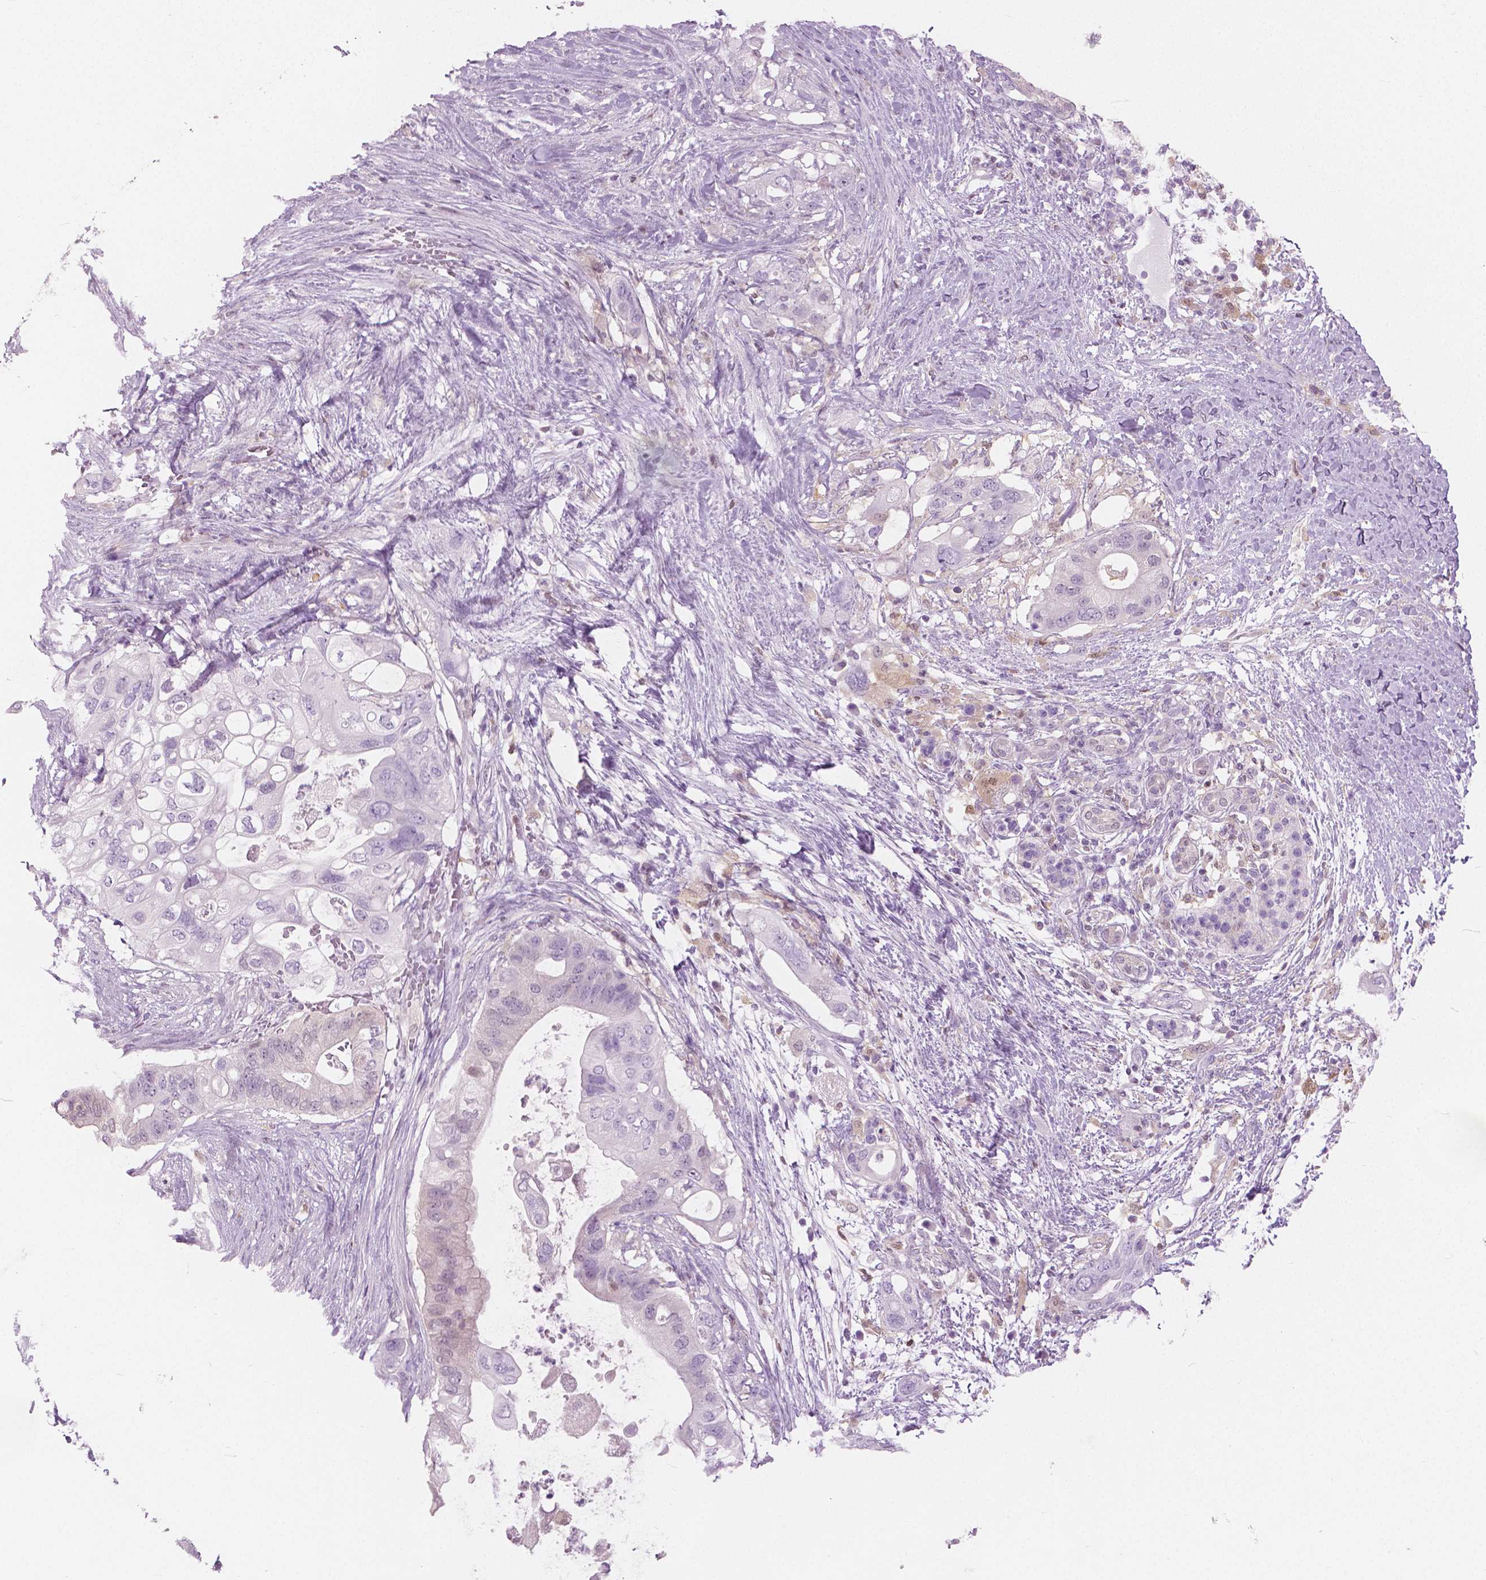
{"staining": {"intensity": "negative", "quantity": "none", "location": "none"}, "tissue": "pancreatic cancer", "cell_type": "Tumor cells", "image_type": "cancer", "snomed": [{"axis": "morphology", "description": "Adenocarcinoma, NOS"}, {"axis": "topography", "description": "Pancreas"}], "caption": "Immunohistochemistry histopathology image of neoplastic tissue: human pancreatic cancer (adenocarcinoma) stained with DAB exhibits no significant protein staining in tumor cells.", "gene": "GALM", "patient": {"sex": "female", "age": 72}}